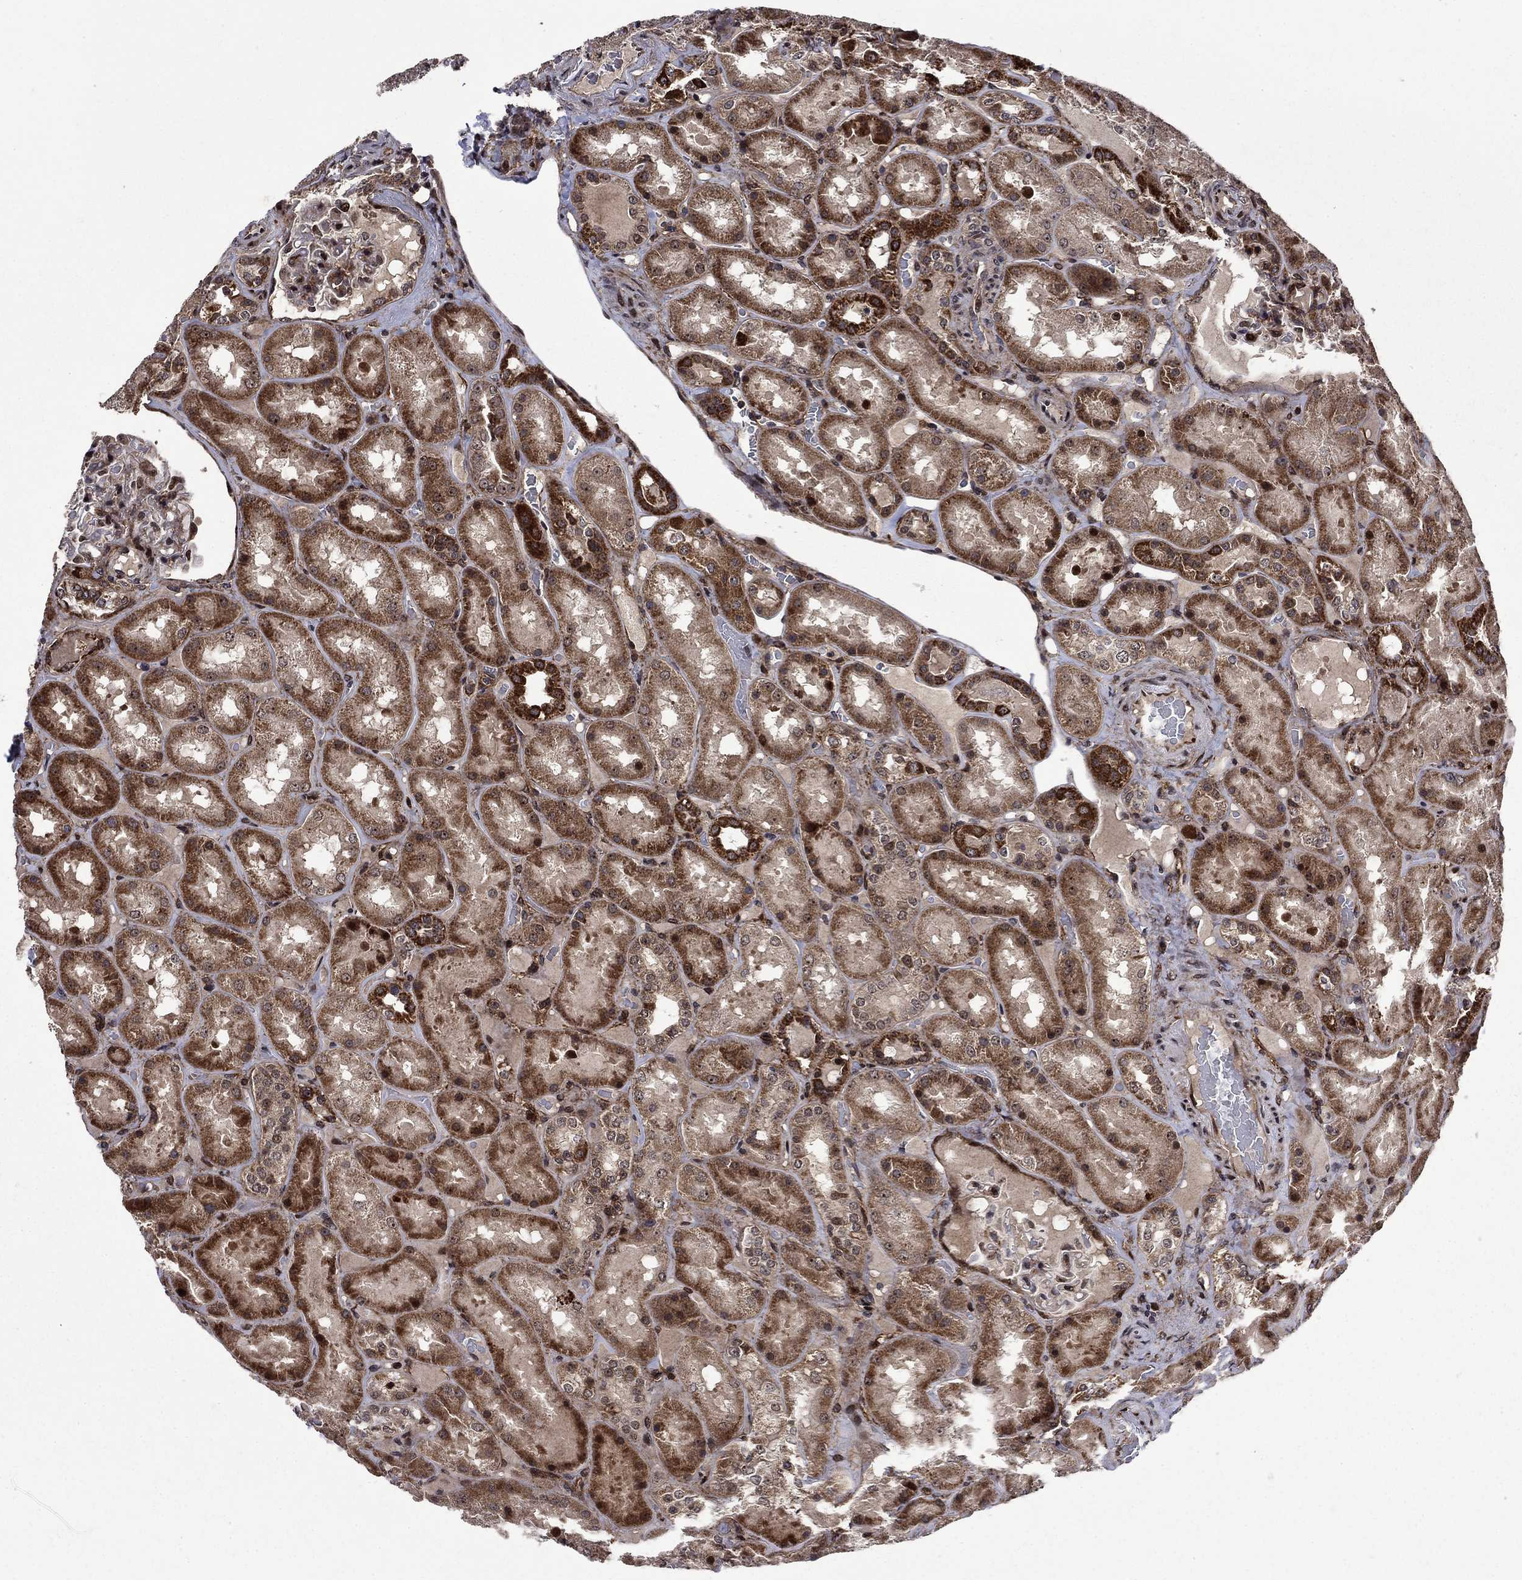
{"staining": {"intensity": "strong", "quantity": "<25%", "location": "cytoplasmic/membranous"}, "tissue": "kidney", "cell_type": "Cells in glomeruli", "image_type": "normal", "snomed": [{"axis": "morphology", "description": "Normal tissue, NOS"}, {"axis": "topography", "description": "Kidney"}], "caption": "Normal kidney displays strong cytoplasmic/membranous positivity in about <25% of cells in glomeruli.", "gene": "AGTPBP1", "patient": {"sex": "male", "age": 73}}